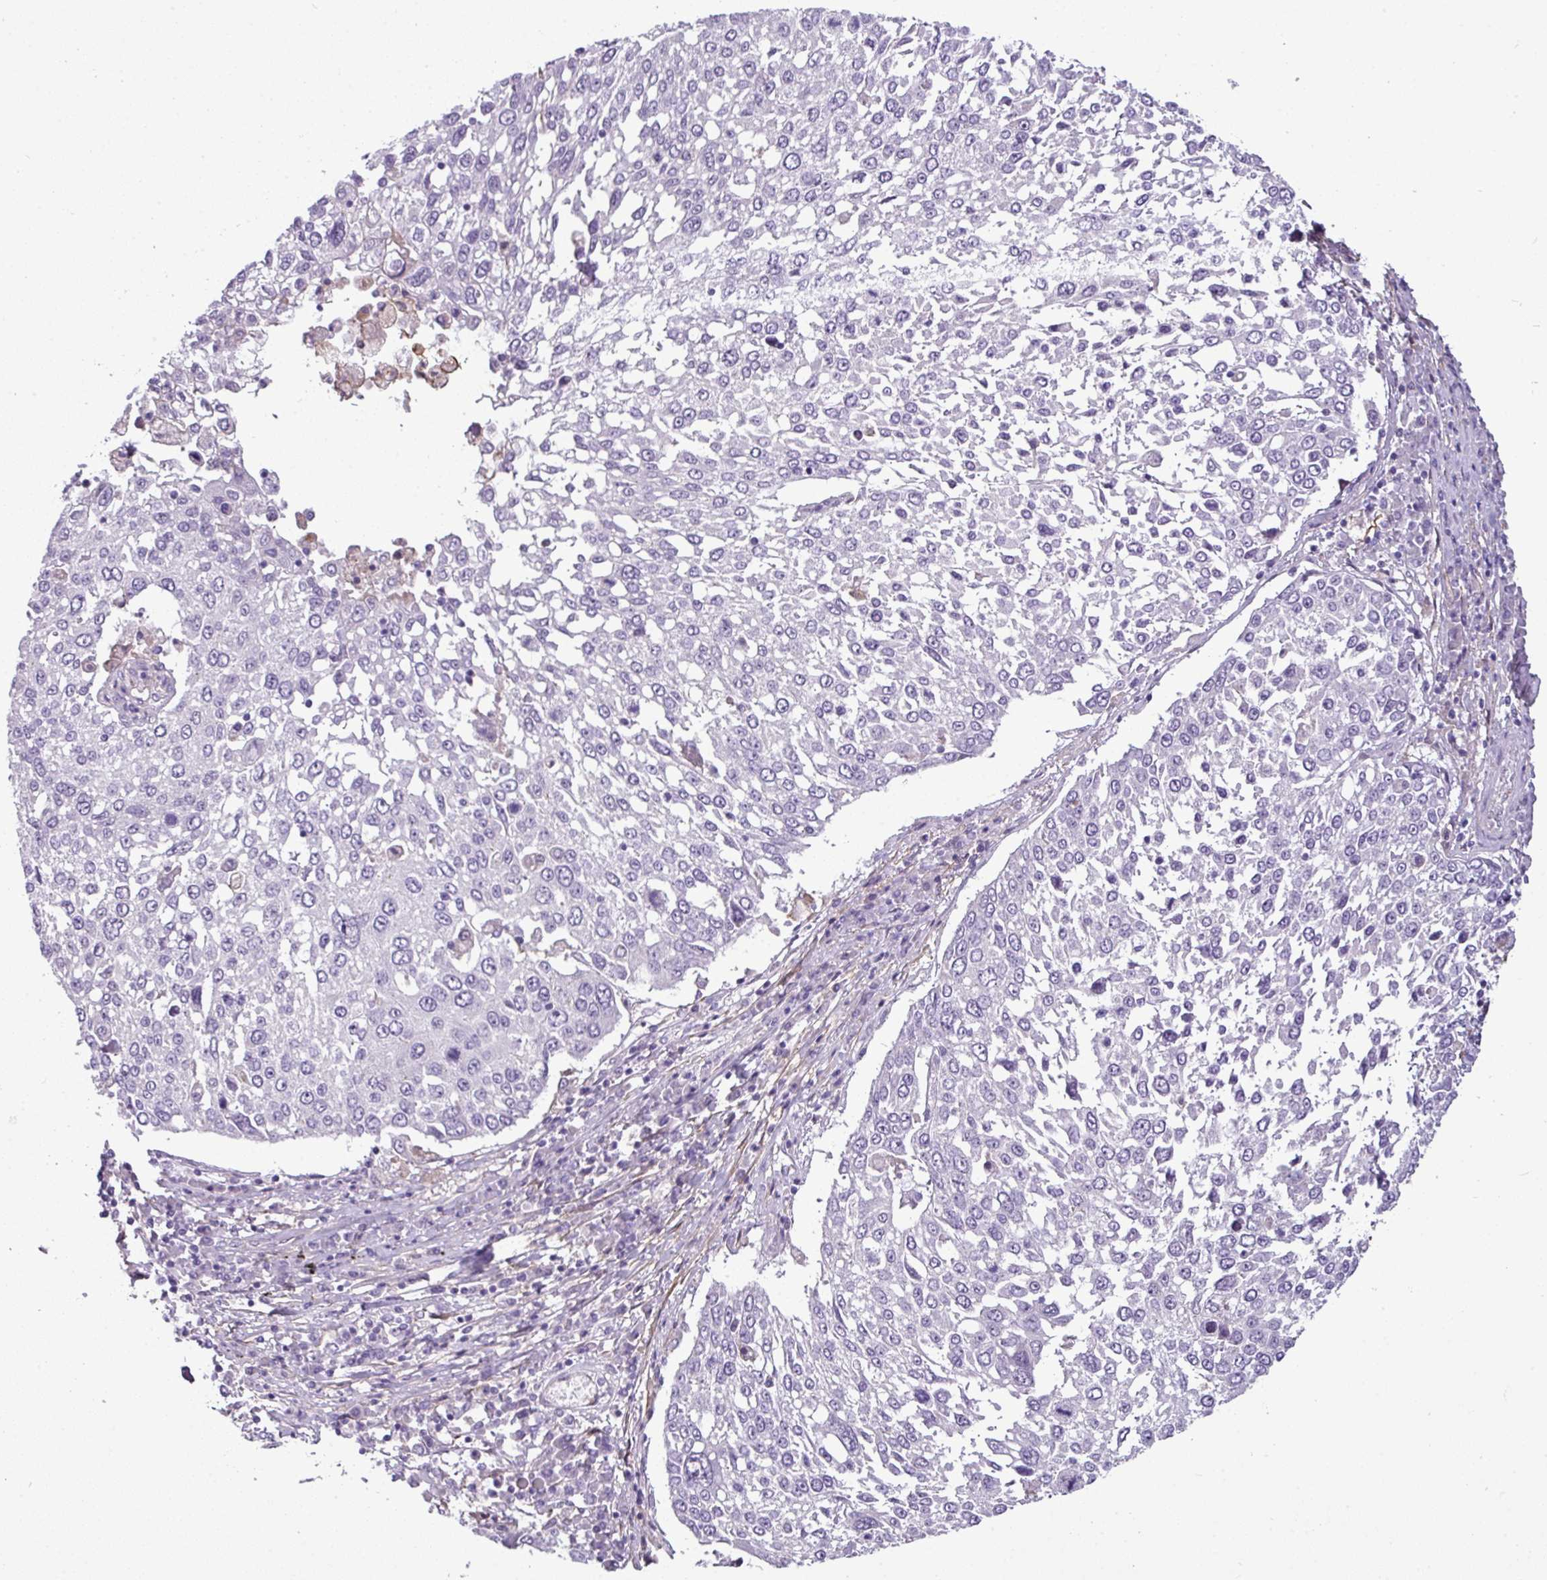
{"staining": {"intensity": "negative", "quantity": "none", "location": "none"}, "tissue": "lung cancer", "cell_type": "Tumor cells", "image_type": "cancer", "snomed": [{"axis": "morphology", "description": "Squamous cell carcinoma, NOS"}, {"axis": "topography", "description": "Lung"}], "caption": "An immunohistochemistry (IHC) photomicrograph of lung cancer is shown. There is no staining in tumor cells of lung cancer.", "gene": "TMEM178B", "patient": {"sex": "male", "age": 65}}